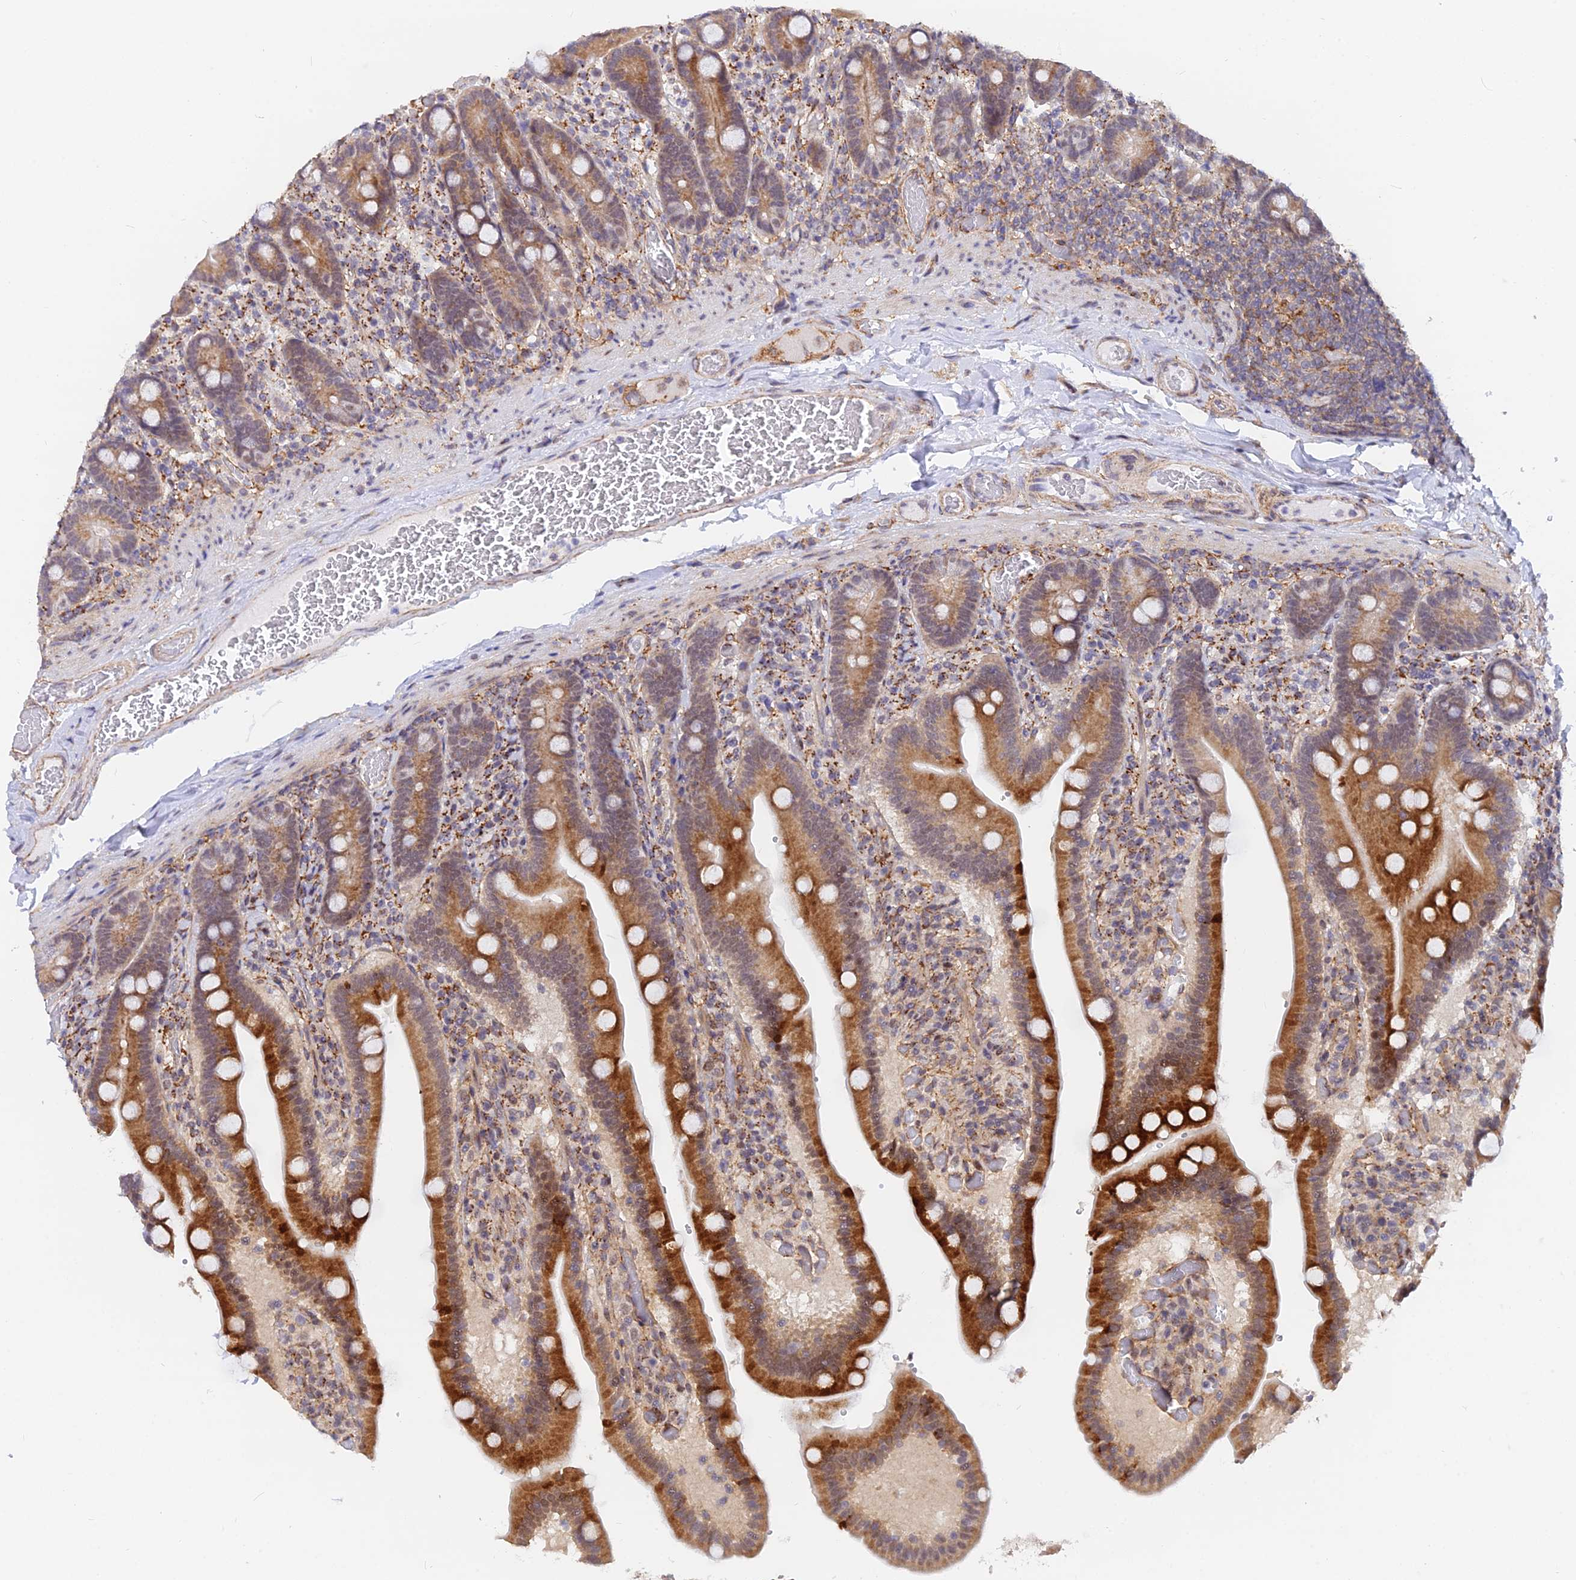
{"staining": {"intensity": "strong", "quantity": "25%-75%", "location": "cytoplasmic/membranous,nuclear"}, "tissue": "duodenum", "cell_type": "Glandular cells", "image_type": "normal", "snomed": [{"axis": "morphology", "description": "Normal tissue, NOS"}, {"axis": "topography", "description": "Duodenum"}], "caption": "An IHC image of normal tissue is shown. Protein staining in brown labels strong cytoplasmic/membranous,nuclear positivity in duodenum within glandular cells.", "gene": "VSTM2L", "patient": {"sex": "female", "age": 62}}